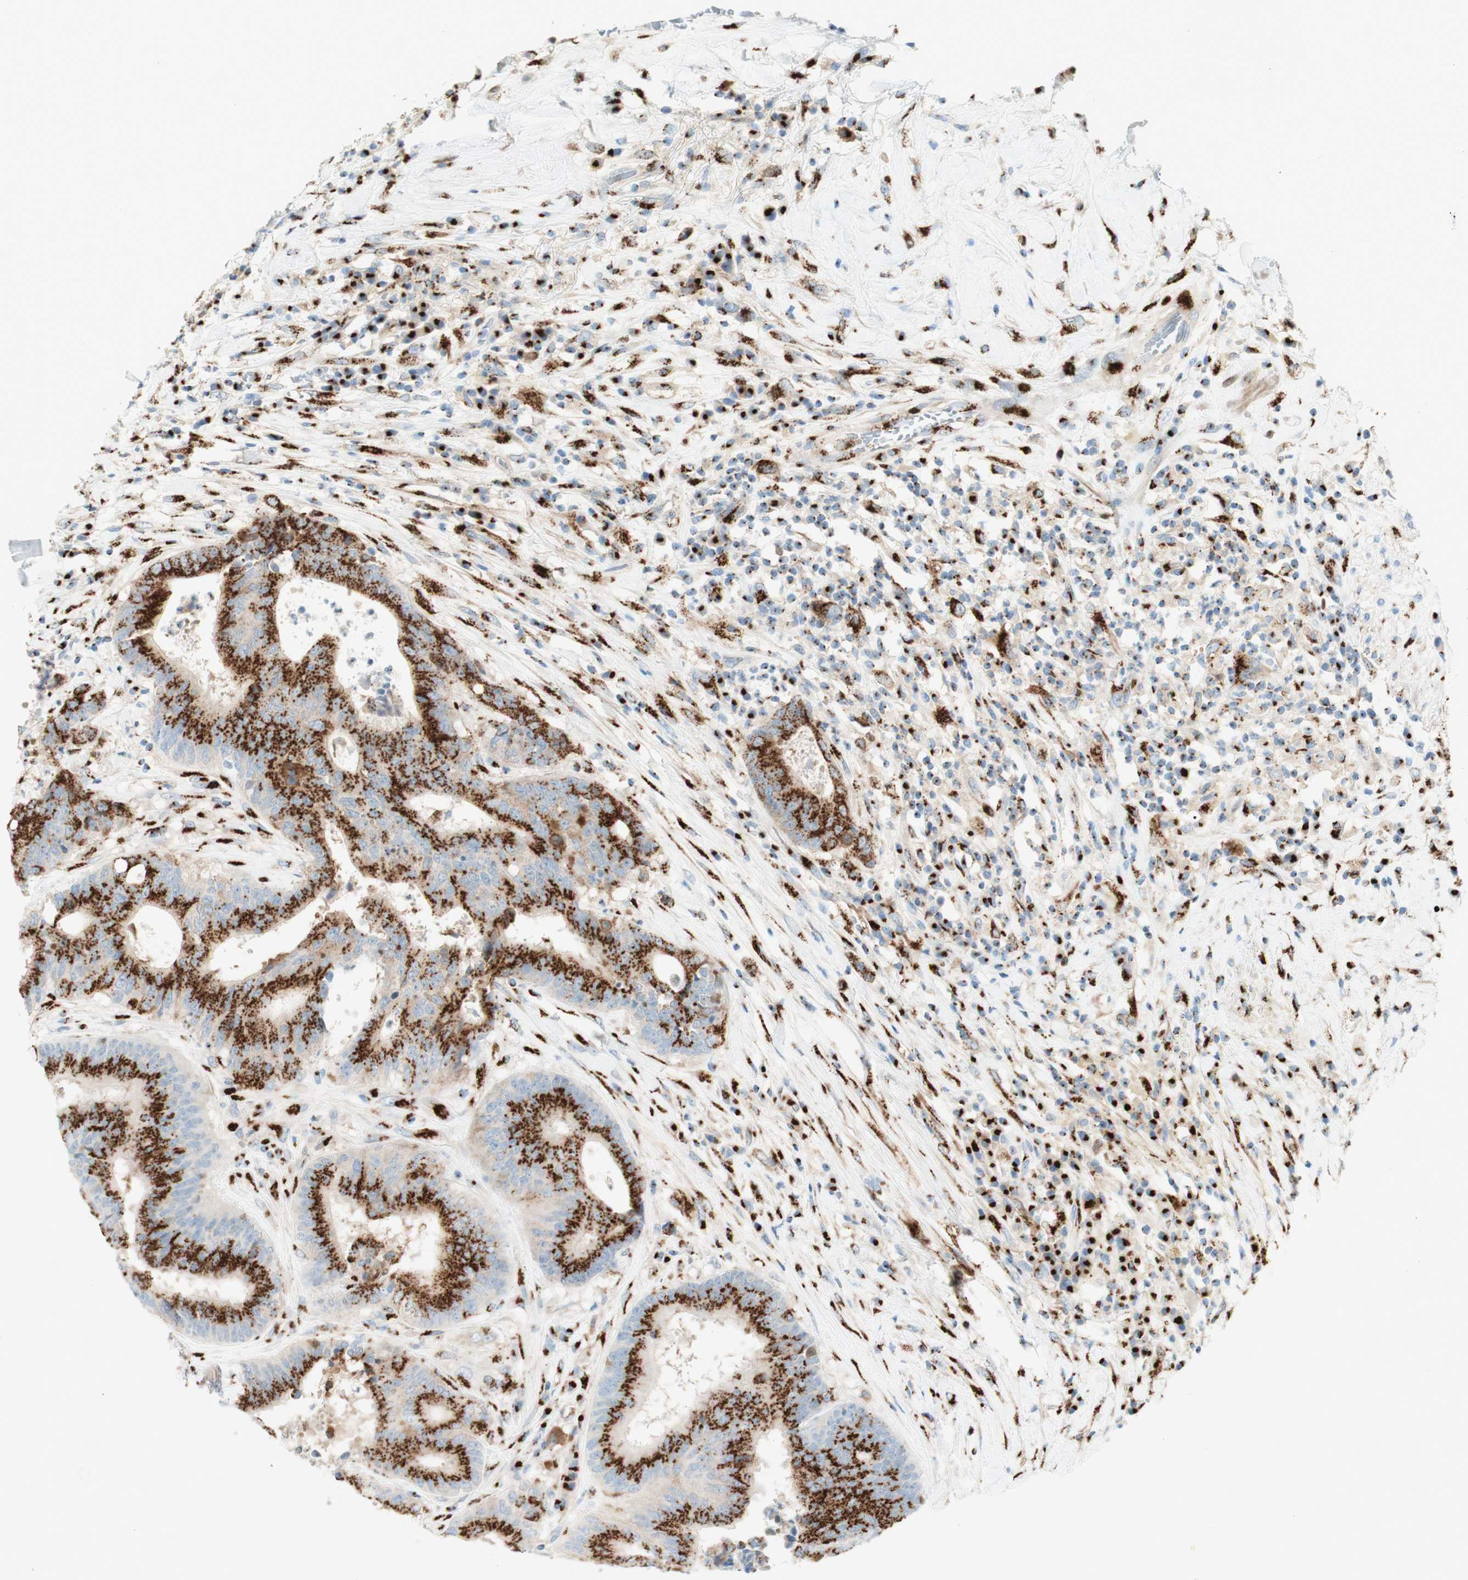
{"staining": {"intensity": "strong", "quantity": ">75%", "location": "cytoplasmic/membranous"}, "tissue": "colorectal cancer", "cell_type": "Tumor cells", "image_type": "cancer", "snomed": [{"axis": "morphology", "description": "Adenocarcinoma, NOS"}, {"axis": "topography", "description": "Rectum"}], "caption": "Immunohistochemistry (IHC) photomicrograph of neoplastic tissue: colorectal adenocarcinoma stained using immunohistochemistry (IHC) demonstrates high levels of strong protein expression localized specifically in the cytoplasmic/membranous of tumor cells, appearing as a cytoplasmic/membranous brown color.", "gene": "GOLGB1", "patient": {"sex": "male", "age": 72}}